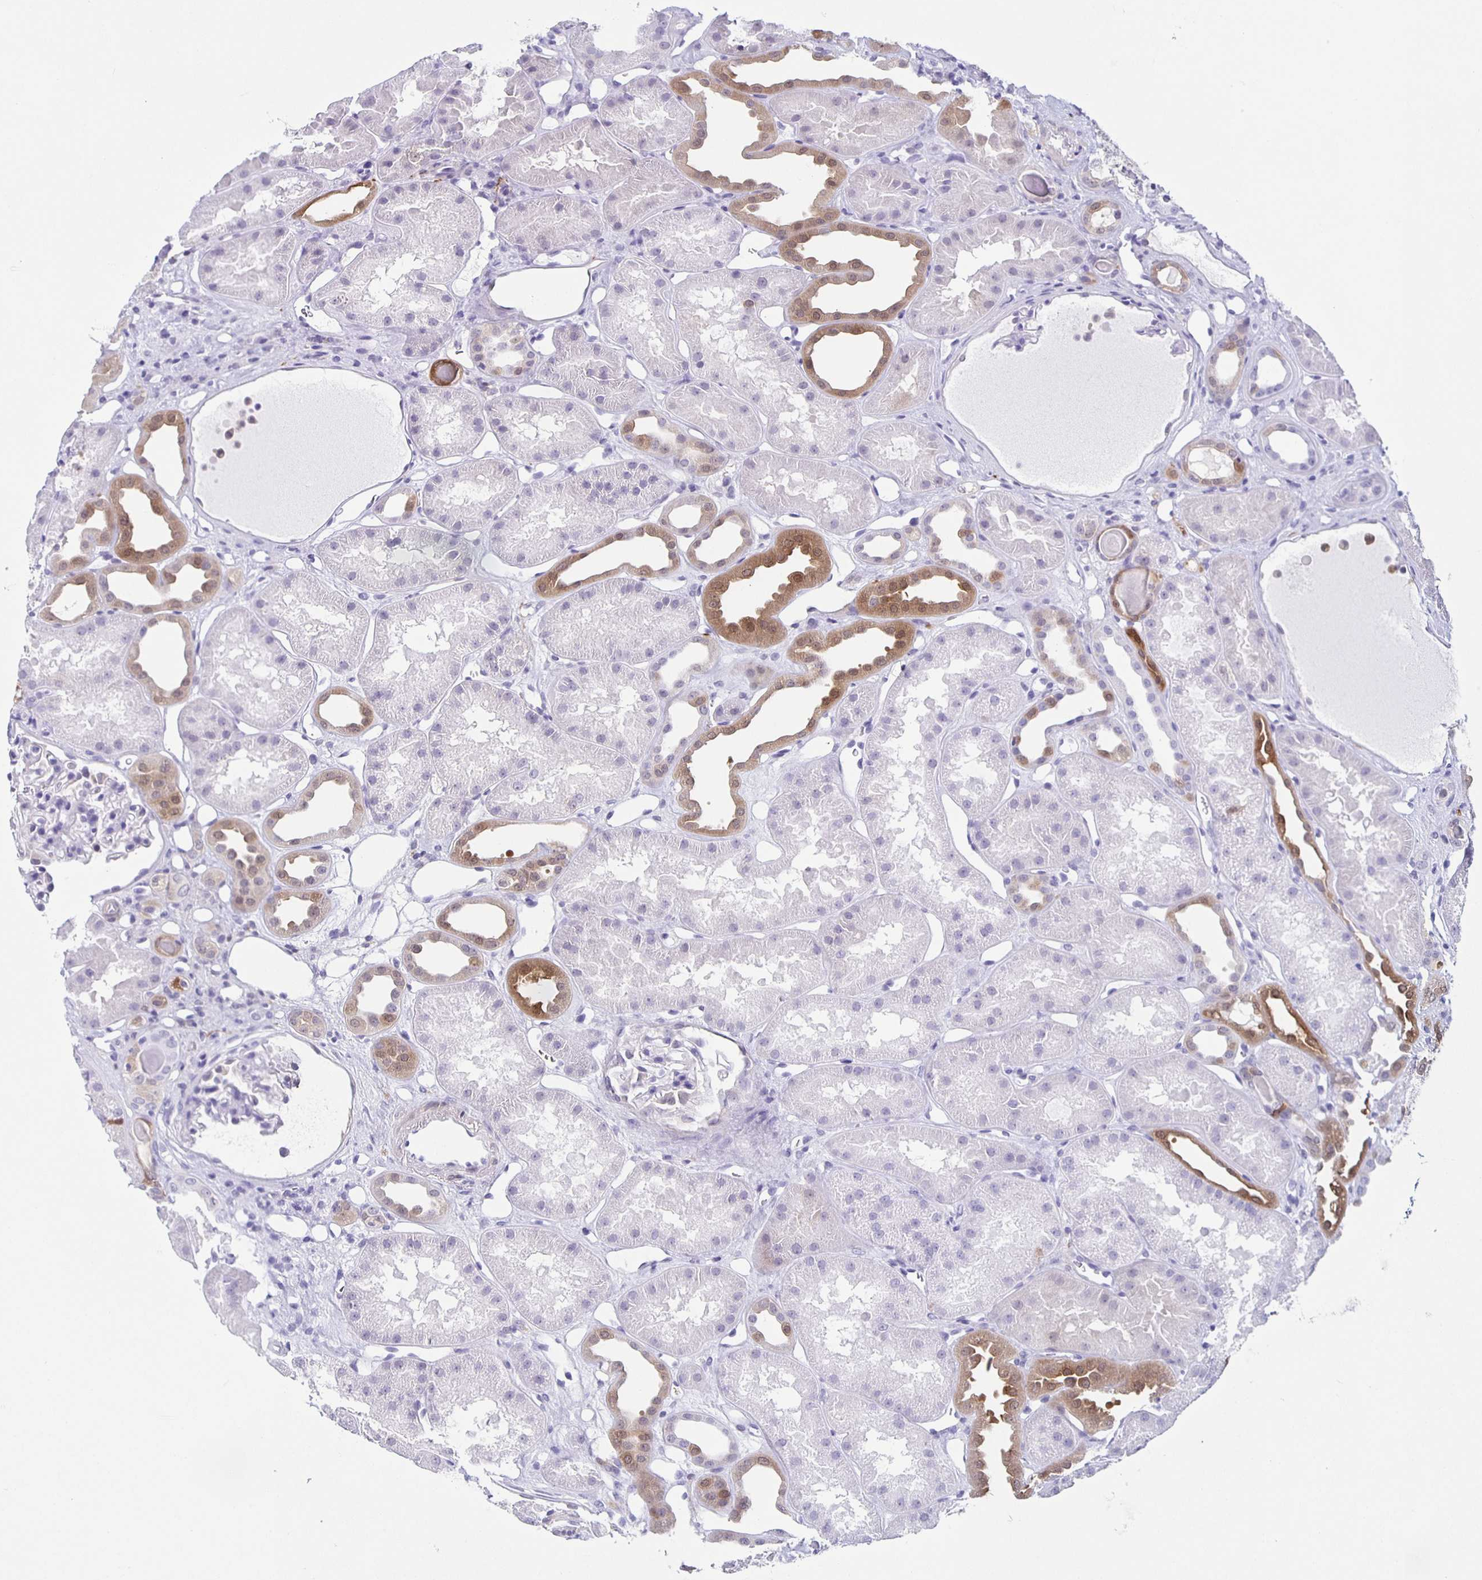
{"staining": {"intensity": "negative", "quantity": "none", "location": "none"}, "tissue": "kidney", "cell_type": "Cells in glomeruli", "image_type": "normal", "snomed": [{"axis": "morphology", "description": "Normal tissue, NOS"}, {"axis": "topography", "description": "Kidney"}], "caption": "The immunohistochemistry (IHC) micrograph has no significant expression in cells in glomeruli of kidney. (DAB immunohistochemistry with hematoxylin counter stain).", "gene": "TPPP", "patient": {"sex": "male", "age": 61}}